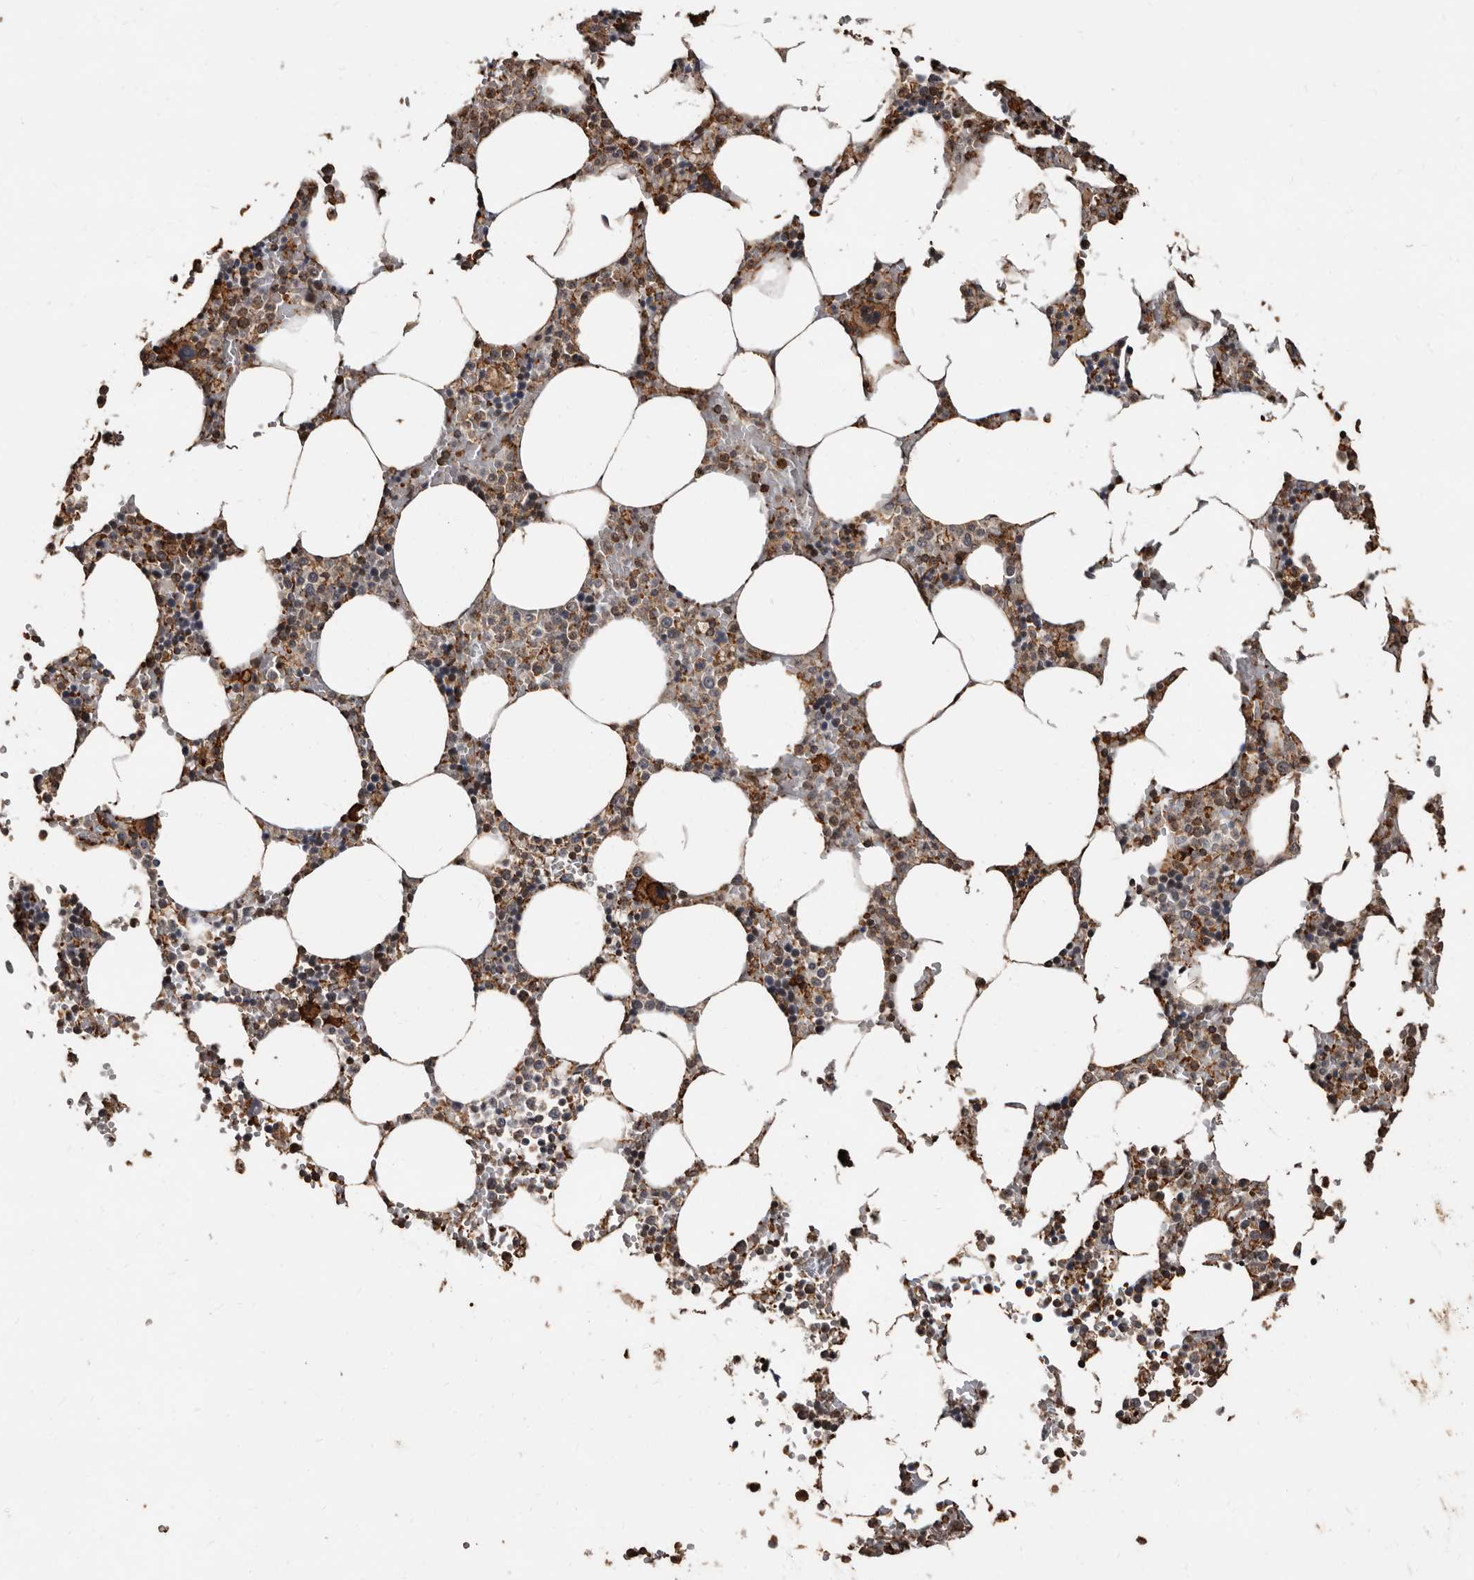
{"staining": {"intensity": "moderate", "quantity": "25%-75%", "location": "cytoplasmic/membranous"}, "tissue": "bone marrow", "cell_type": "Hematopoietic cells", "image_type": "normal", "snomed": [{"axis": "morphology", "description": "Normal tissue, NOS"}, {"axis": "topography", "description": "Bone marrow"}], "caption": "High-magnification brightfield microscopy of benign bone marrow stained with DAB (brown) and counterstained with hematoxylin (blue). hematopoietic cells exhibit moderate cytoplasmic/membranous positivity is identified in approximately25%-75% of cells. (DAB IHC with brightfield microscopy, high magnification).", "gene": "GSK3A", "patient": {"sex": "male", "age": 70}}